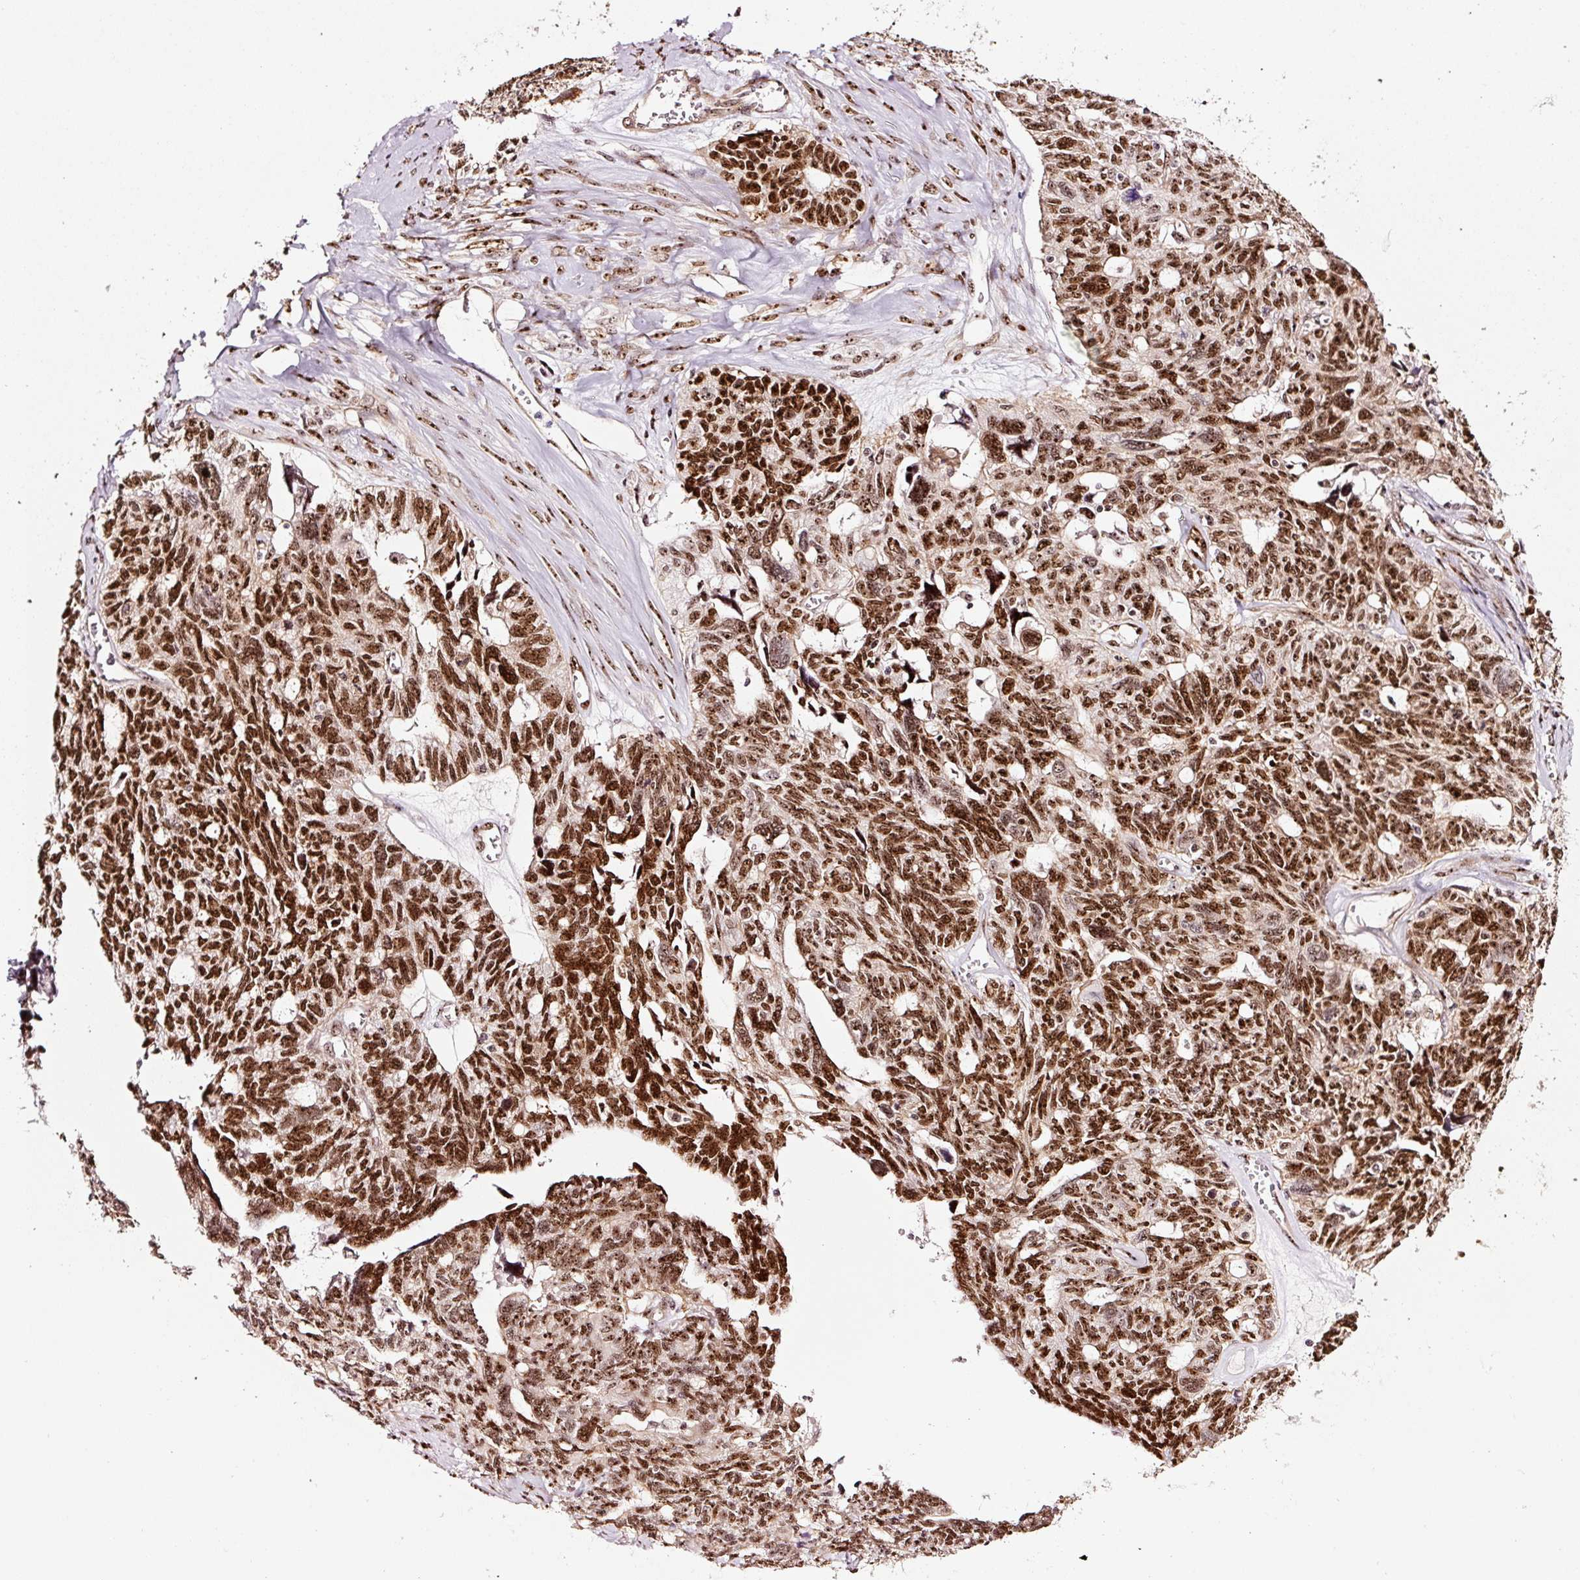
{"staining": {"intensity": "strong", "quantity": ">75%", "location": "nuclear"}, "tissue": "ovarian cancer", "cell_type": "Tumor cells", "image_type": "cancer", "snomed": [{"axis": "morphology", "description": "Cystadenocarcinoma, serous, NOS"}, {"axis": "topography", "description": "Ovary"}], "caption": "Immunohistochemistry (IHC) (DAB (3,3'-diaminobenzidine)) staining of ovarian cancer (serous cystadenocarcinoma) demonstrates strong nuclear protein expression in about >75% of tumor cells.", "gene": "GNL3", "patient": {"sex": "female", "age": 79}}